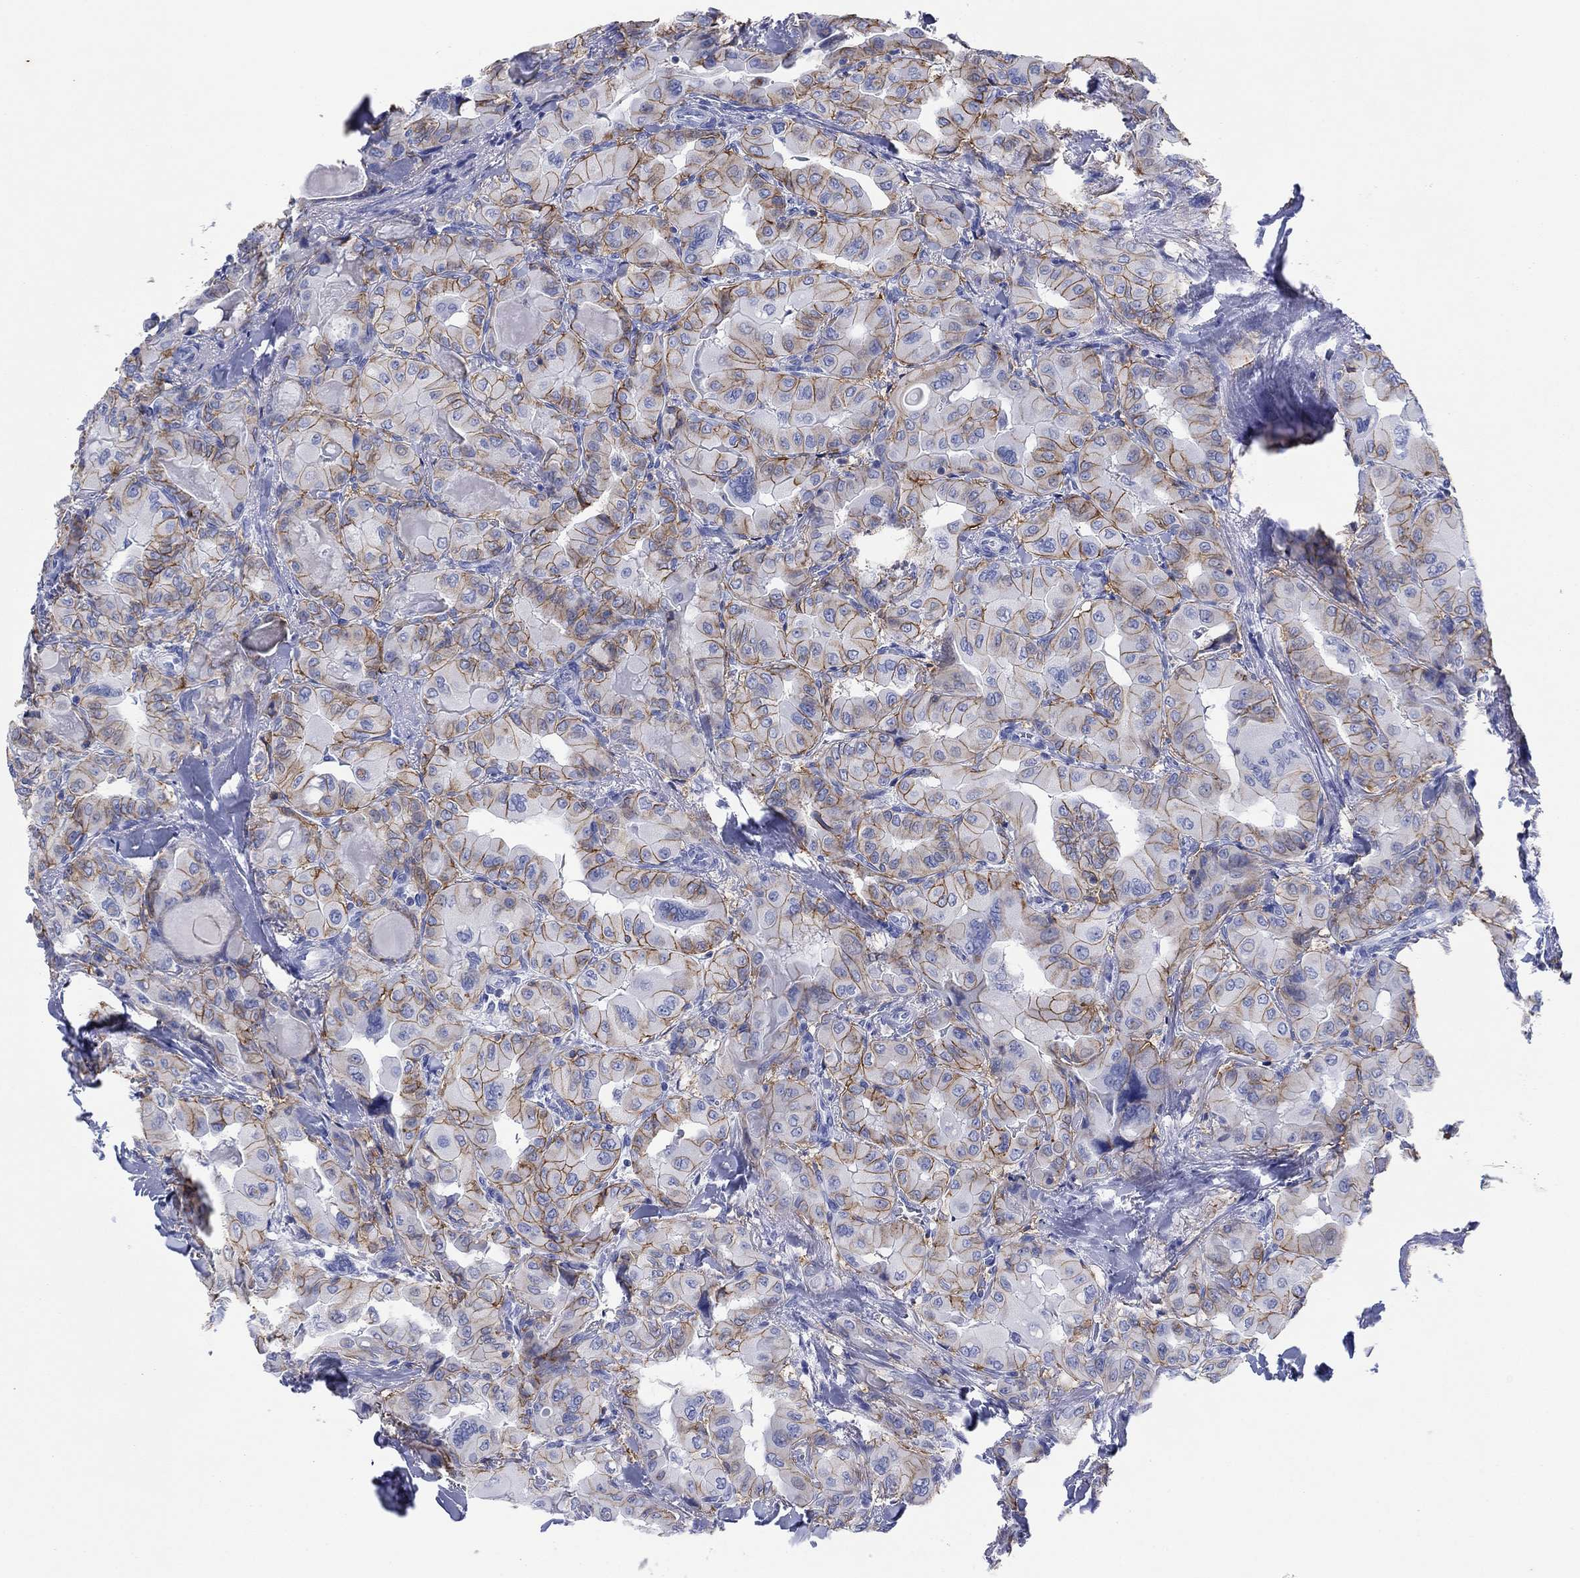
{"staining": {"intensity": "strong", "quantity": "25%-75%", "location": "cytoplasmic/membranous"}, "tissue": "thyroid cancer", "cell_type": "Tumor cells", "image_type": "cancer", "snomed": [{"axis": "morphology", "description": "Normal tissue, NOS"}, {"axis": "morphology", "description": "Papillary adenocarcinoma, NOS"}, {"axis": "topography", "description": "Thyroid gland"}], "caption": "A photomicrograph showing strong cytoplasmic/membranous staining in approximately 25%-75% of tumor cells in thyroid cancer, as visualized by brown immunohistochemical staining.", "gene": "ATP1B1", "patient": {"sex": "female", "age": 66}}